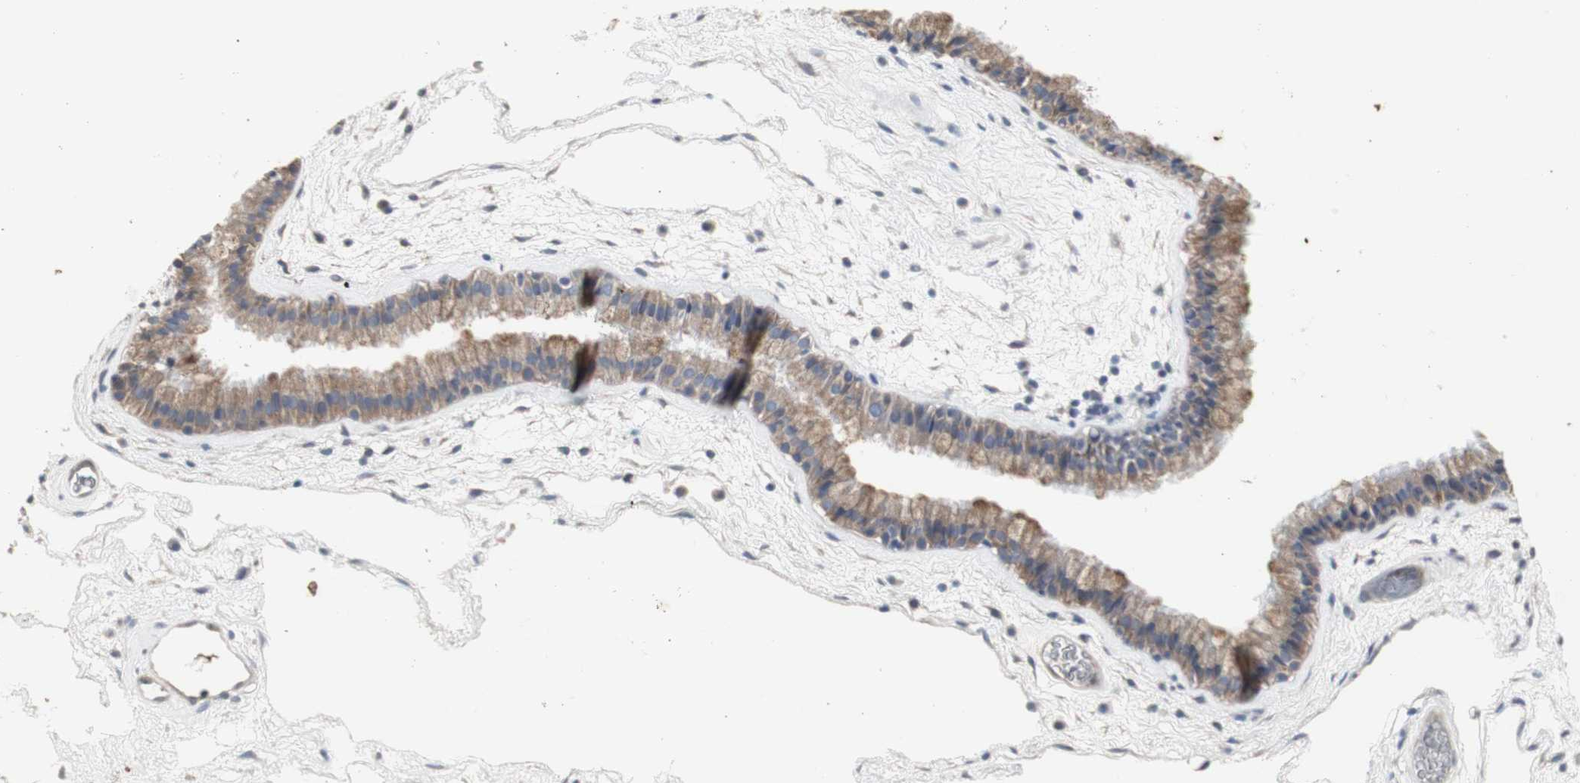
{"staining": {"intensity": "moderate", "quantity": ">75%", "location": "cytoplasmic/membranous"}, "tissue": "nasopharynx", "cell_type": "Respiratory epithelial cells", "image_type": "normal", "snomed": [{"axis": "morphology", "description": "Normal tissue, NOS"}, {"axis": "morphology", "description": "Inflammation, NOS"}, {"axis": "topography", "description": "Nasopharynx"}], "caption": "Respiratory epithelial cells exhibit medium levels of moderate cytoplasmic/membranous expression in approximately >75% of cells in unremarkable human nasopharynx.", "gene": "CHURC1", "patient": {"sex": "male", "age": 48}}